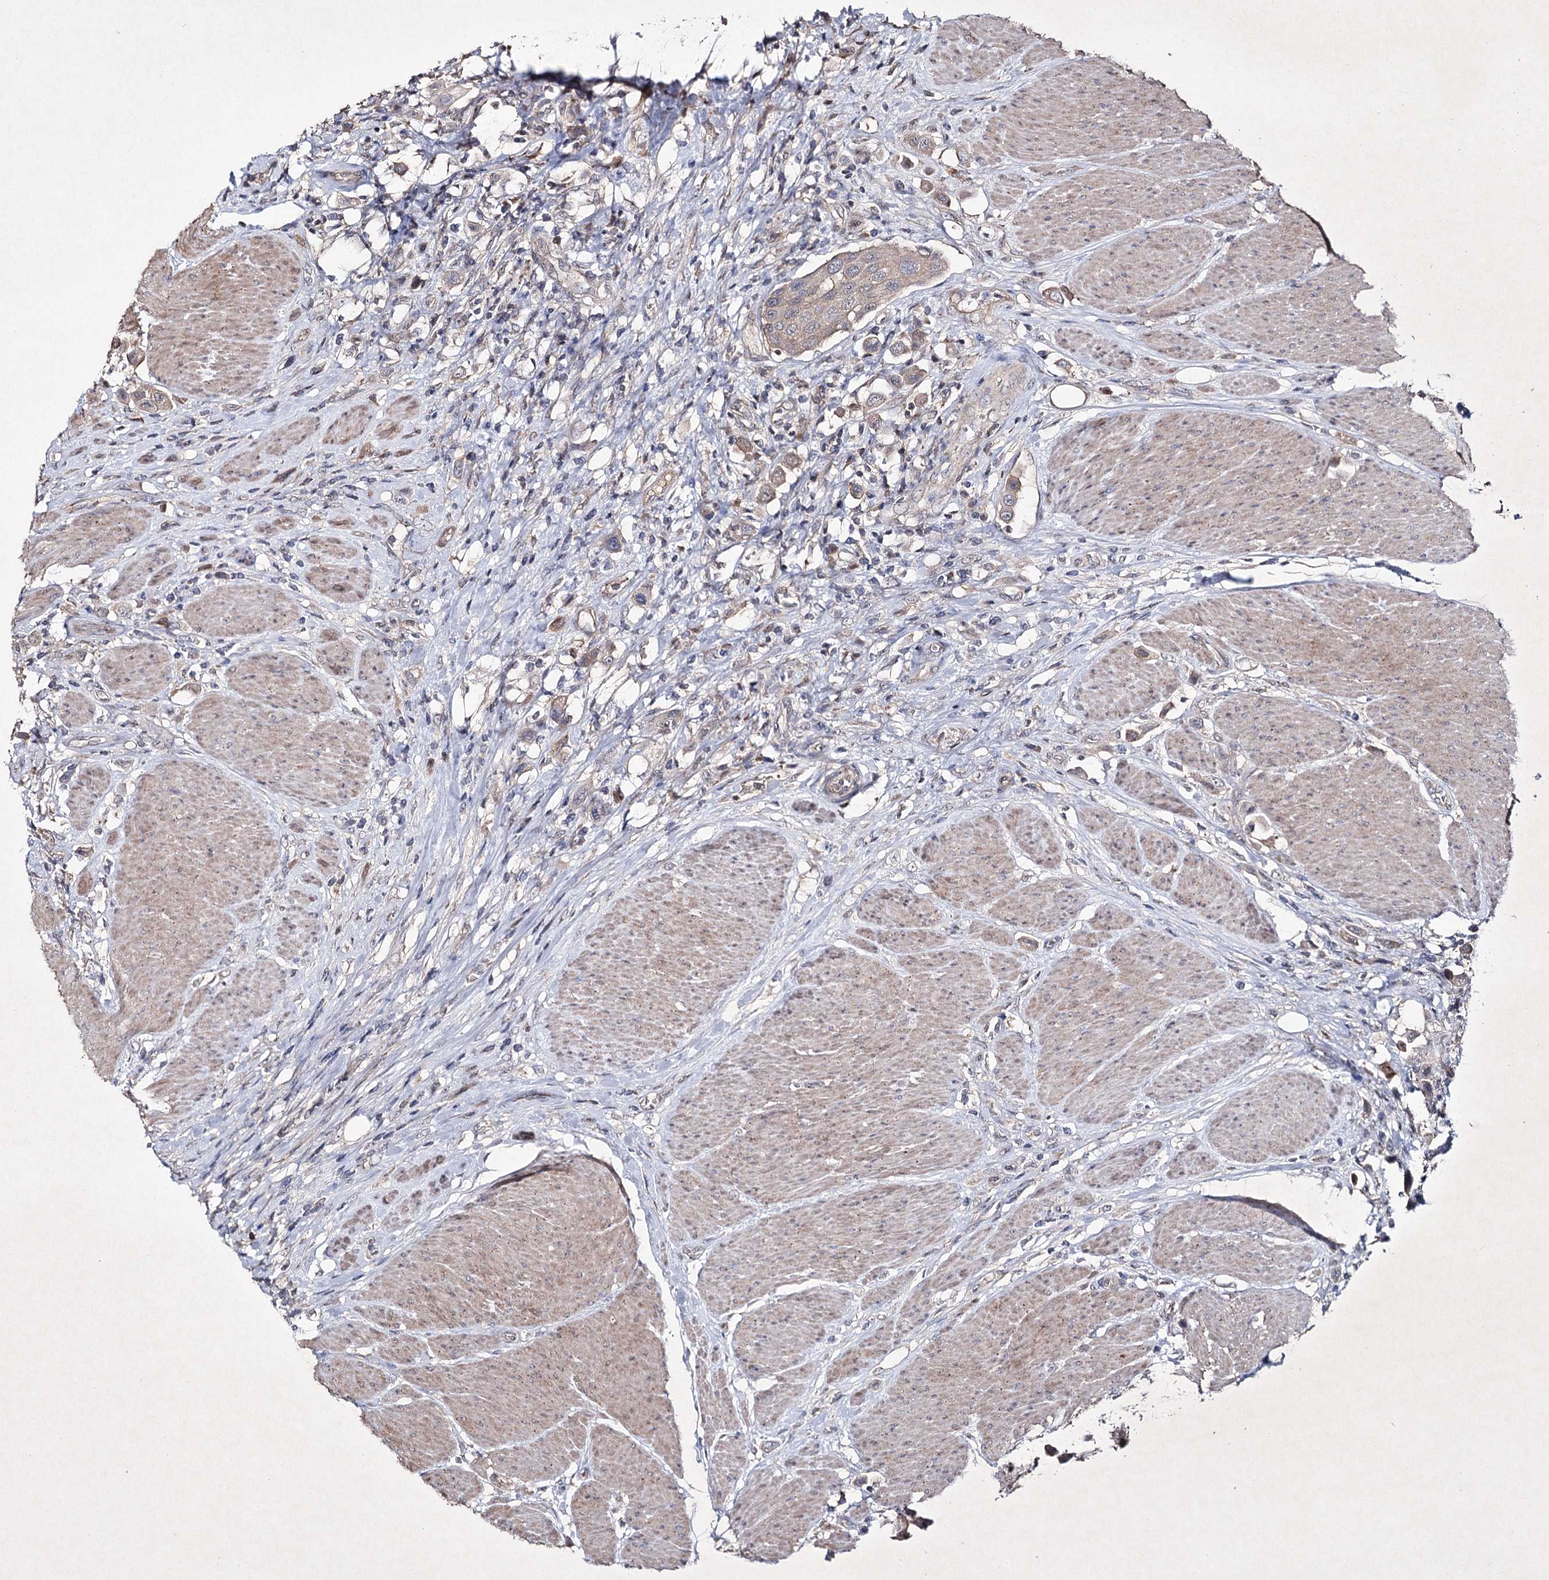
{"staining": {"intensity": "weak", "quantity": "25%-75%", "location": "cytoplasmic/membranous"}, "tissue": "urothelial cancer", "cell_type": "Tumor cells", "image_type": "cancer", "snomed": [{"axis": "morphology", "description": "Urothelial carcinoma, High grade"}, {"axis": "topography", "description": "Urinary bladder"}], "caption": "Tumor cells demonstrate weak cytoplasmic/membranous staining in about 25%-75% of cells in urothelial carcinoma (high-grade).", "gene": "SEMA4G", "patient": {"sex": "male", "age": 50}}